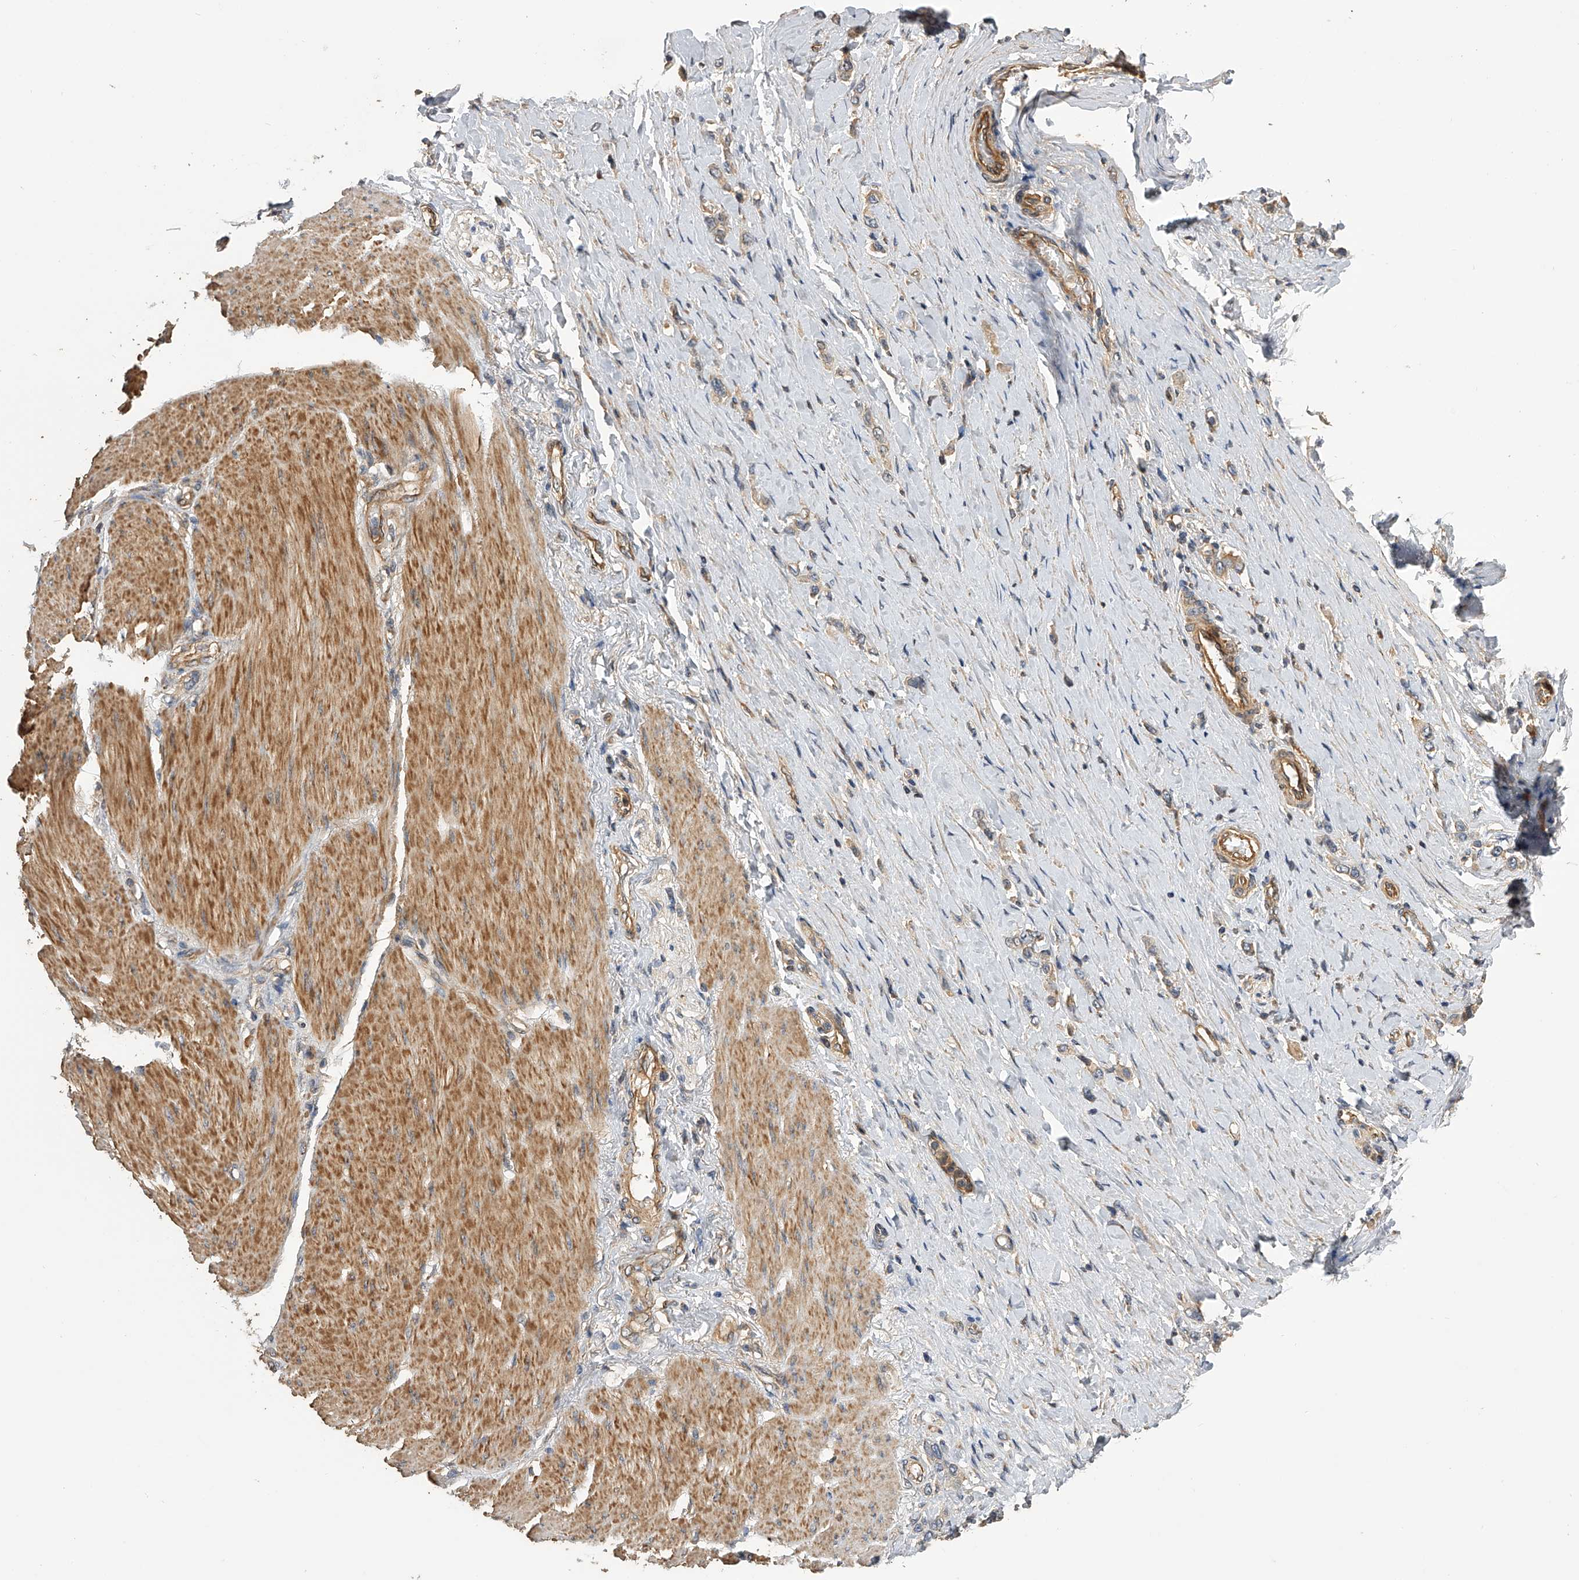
{"staining": {"intensity": "weak", "quantity": ">75%", "location": "cytoplasmic/membranous"}, "tissue": "stomach cancer", "cell_type": "Tumor cells", "image_type": "cancer", "snomed": [{"axis": "morphology", "description": "Adenocarcinoma, NOS"}, {"axis": "topography", "description": "Stomach"}], "caption": "Weak cytoplasmic/membranous positivity is seen in about >75% of tumor cells in stomach adenocarcinoma. (Brightfield microscopy of DAB IHC at high magnification).", "gene": "PTPRA", "patient": {"sex": "female", "age": 65}}